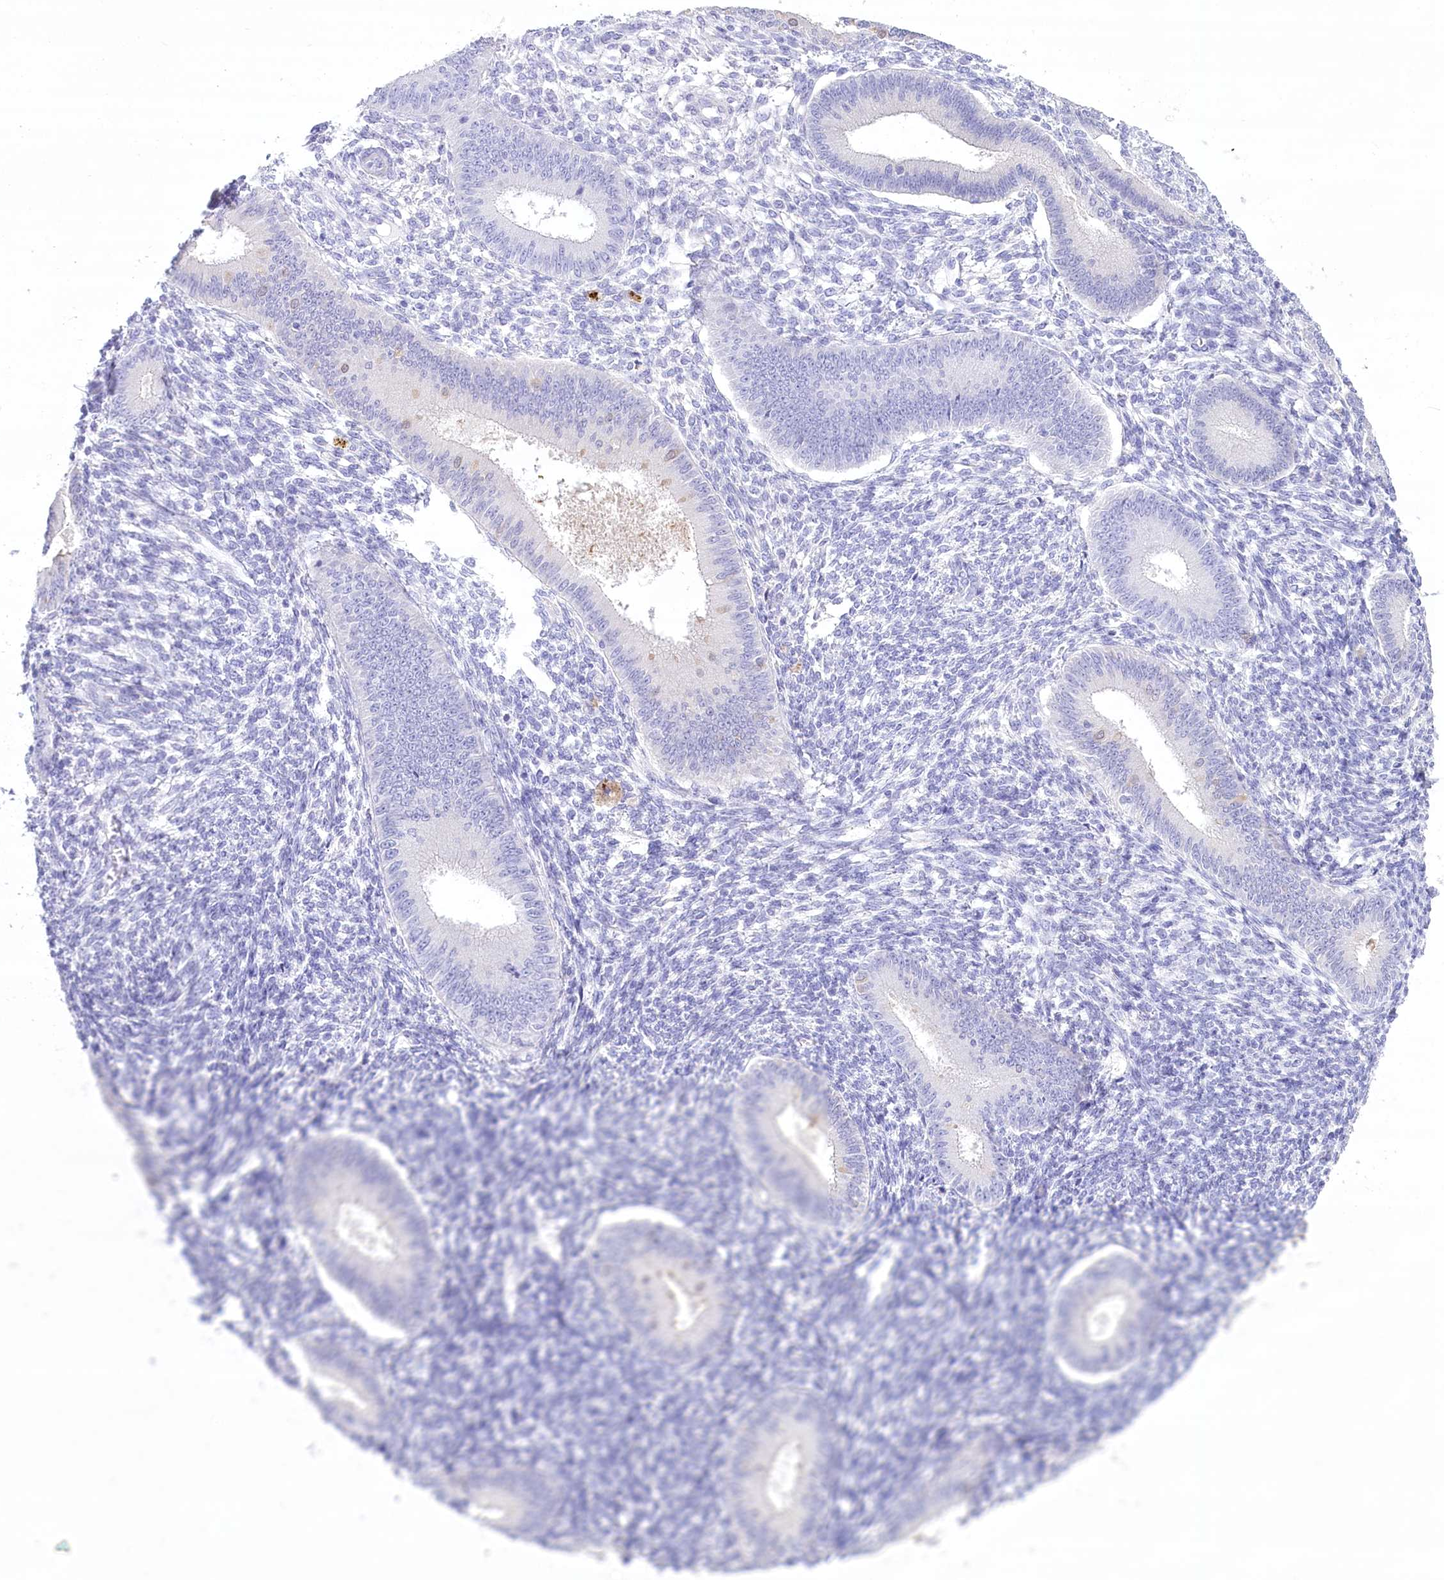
{"staining": {"intensity": "negative", "quantity": "none", "location": "none"}, "tissue": "endometrium", "cell_type": "Cells in endometrial stroma", "image_type": "normal", "snomed": [{"axis": "morphology", "description": "Normal tissue, NOS"}, {"axis": "topography", "description": "Uterus"}, {"axis": "topography", "description": "Endometrium"}], "caption": "Immunohistochemistry micrograph of normal endometrium: endometrium stained with DAB (3,3'-diaminobenzidine) exhibits no significant protein expression in cells in endometrial stroma. The staining is performed using DAB (3,3'-diaminobenzidine) brown chromogen with nuclei counter-stained in using hematoxylin.", "gene": "PBLD", "patient": {"sex": "female", "age": 48}}